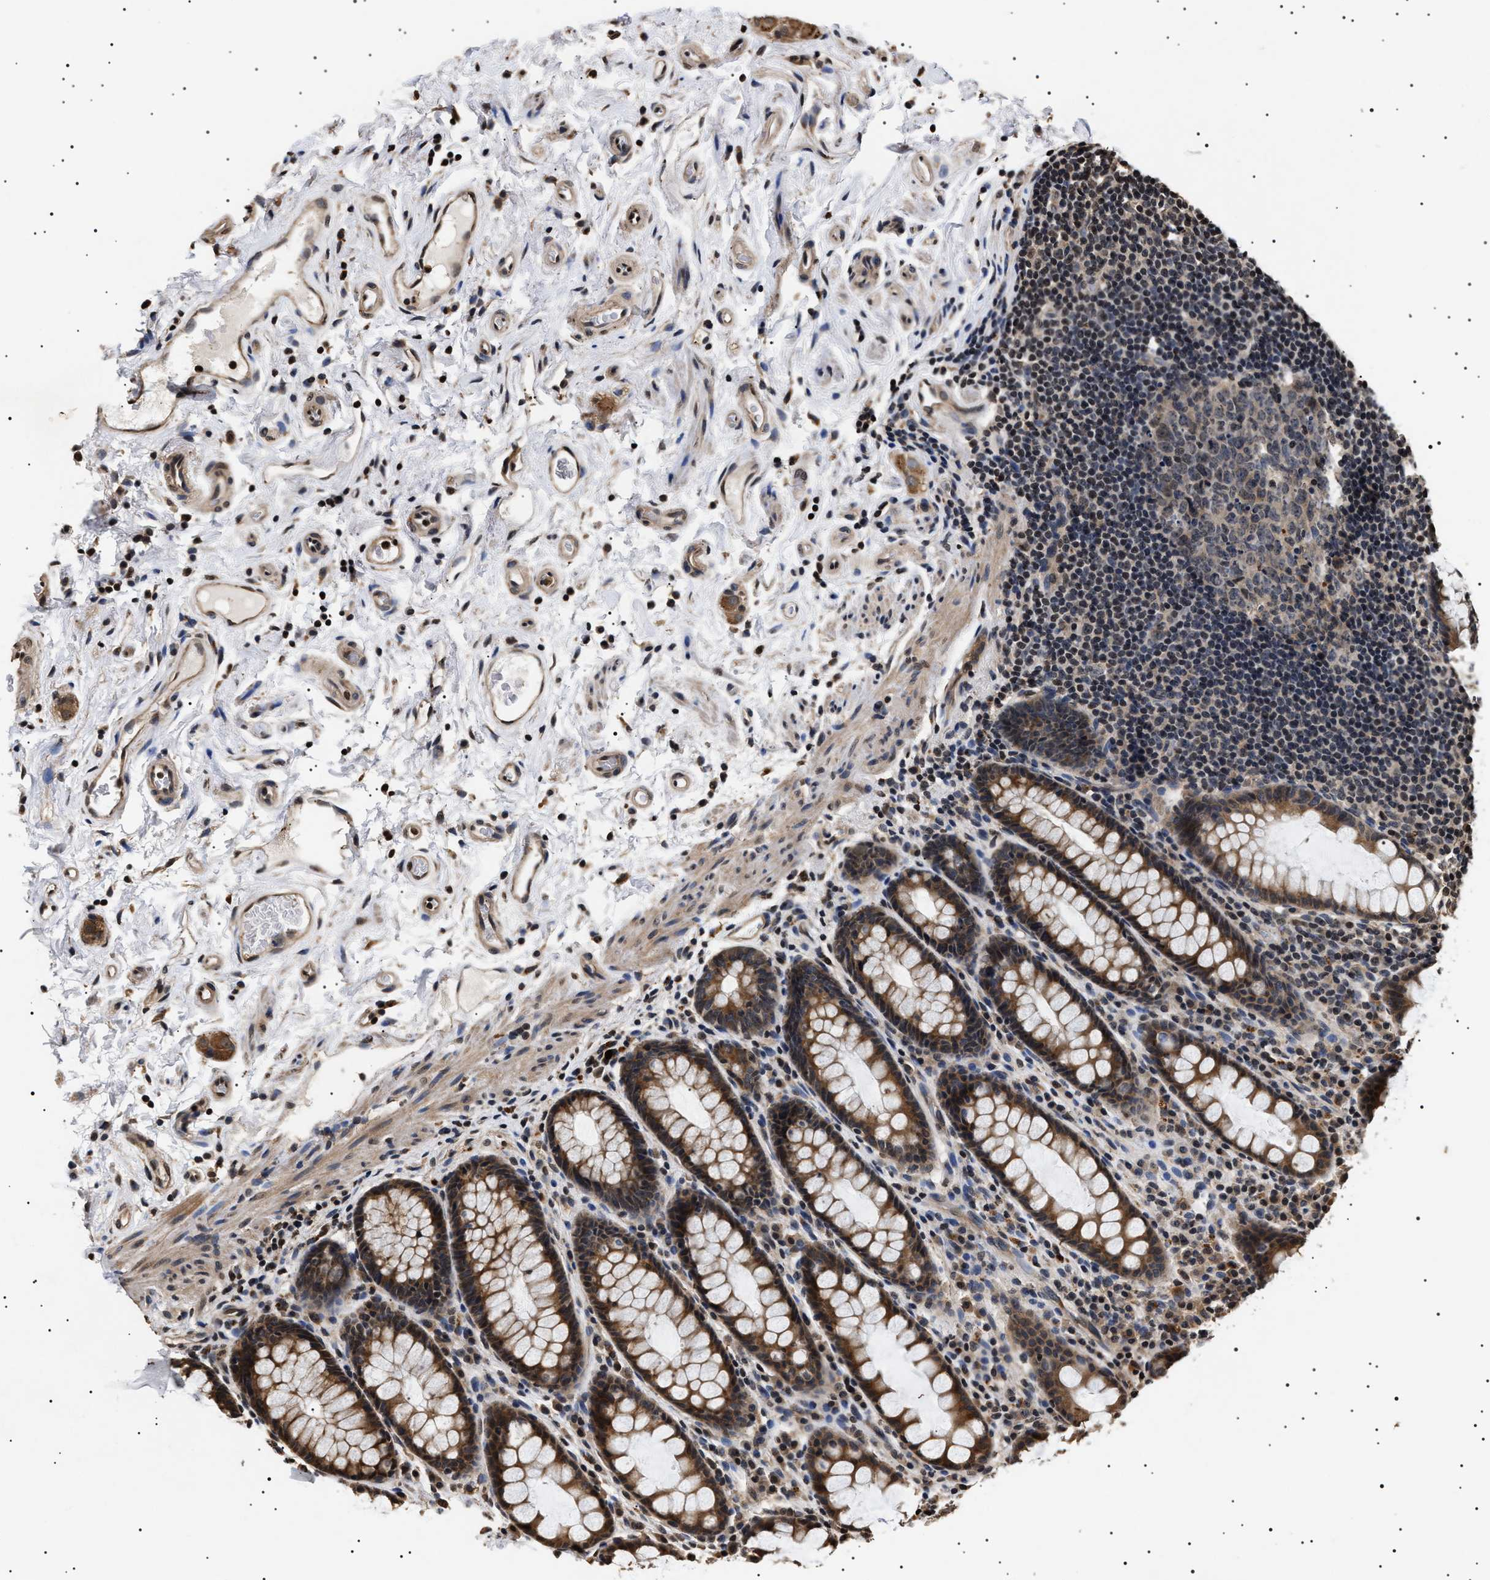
{"staining": {"intensity": "moderate", "quantity": ">75%", "location": "cytoplasmic/membranous"}, "tissue": "rectum", "cell_type": "Glandular cells", "image_type": "normal", "snomed": [{"axis": "morphology", "description": "Normal tissue, NOS"}, {"axis": "topography", "description": "Rectum"}], "caption": "Moderate cytoplasmic/membranous expression is seen in about >75% of glandular cells in normal rectum. The protein is shown in brown color, while the nuclei are stained blue.", "gene": "KIF21A", "patient": {"sex": "male", "age": 92}}